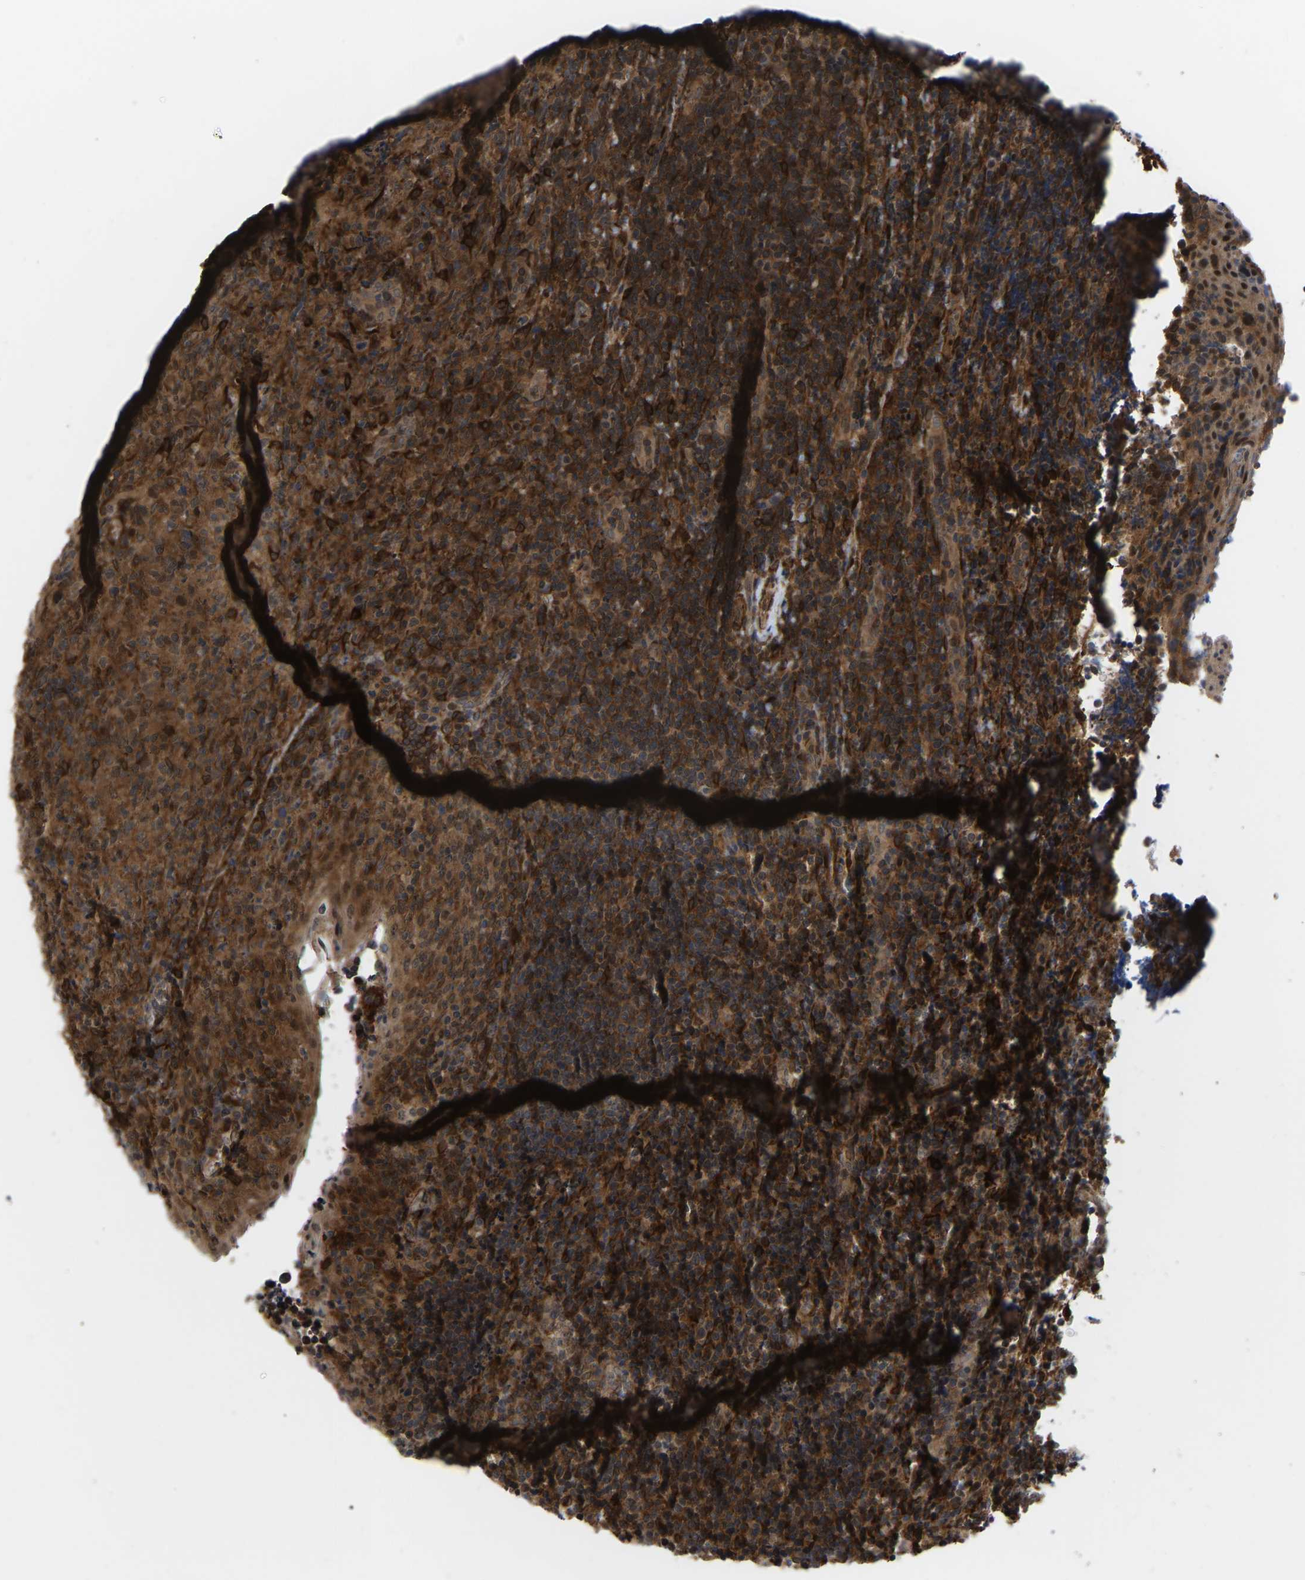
{"staining": {"intensity": "strong", "quantity": ">75%", "location": "cytoplasmic/membranous,nuclear"}, "tissue": "lymphoma", "cell_type": "Tumor cells", "image_type": "cancer", "snomed": [{"axis": "morphology", "description": "Malignant lymphoma, non-Hodgkin's type, High grade"}, {"axis": "topography", "description": "Tonsil"}], "caption": "Protein analysis of high-grade malignant lymphoma, non-Hodgkin's type tissue exhibits strong cytoplasmic/membranous and nuclear staining in about >75% of tumor cells.", "gene": "CYP7B1", "patient": {"sex": "female", "age": 36}}